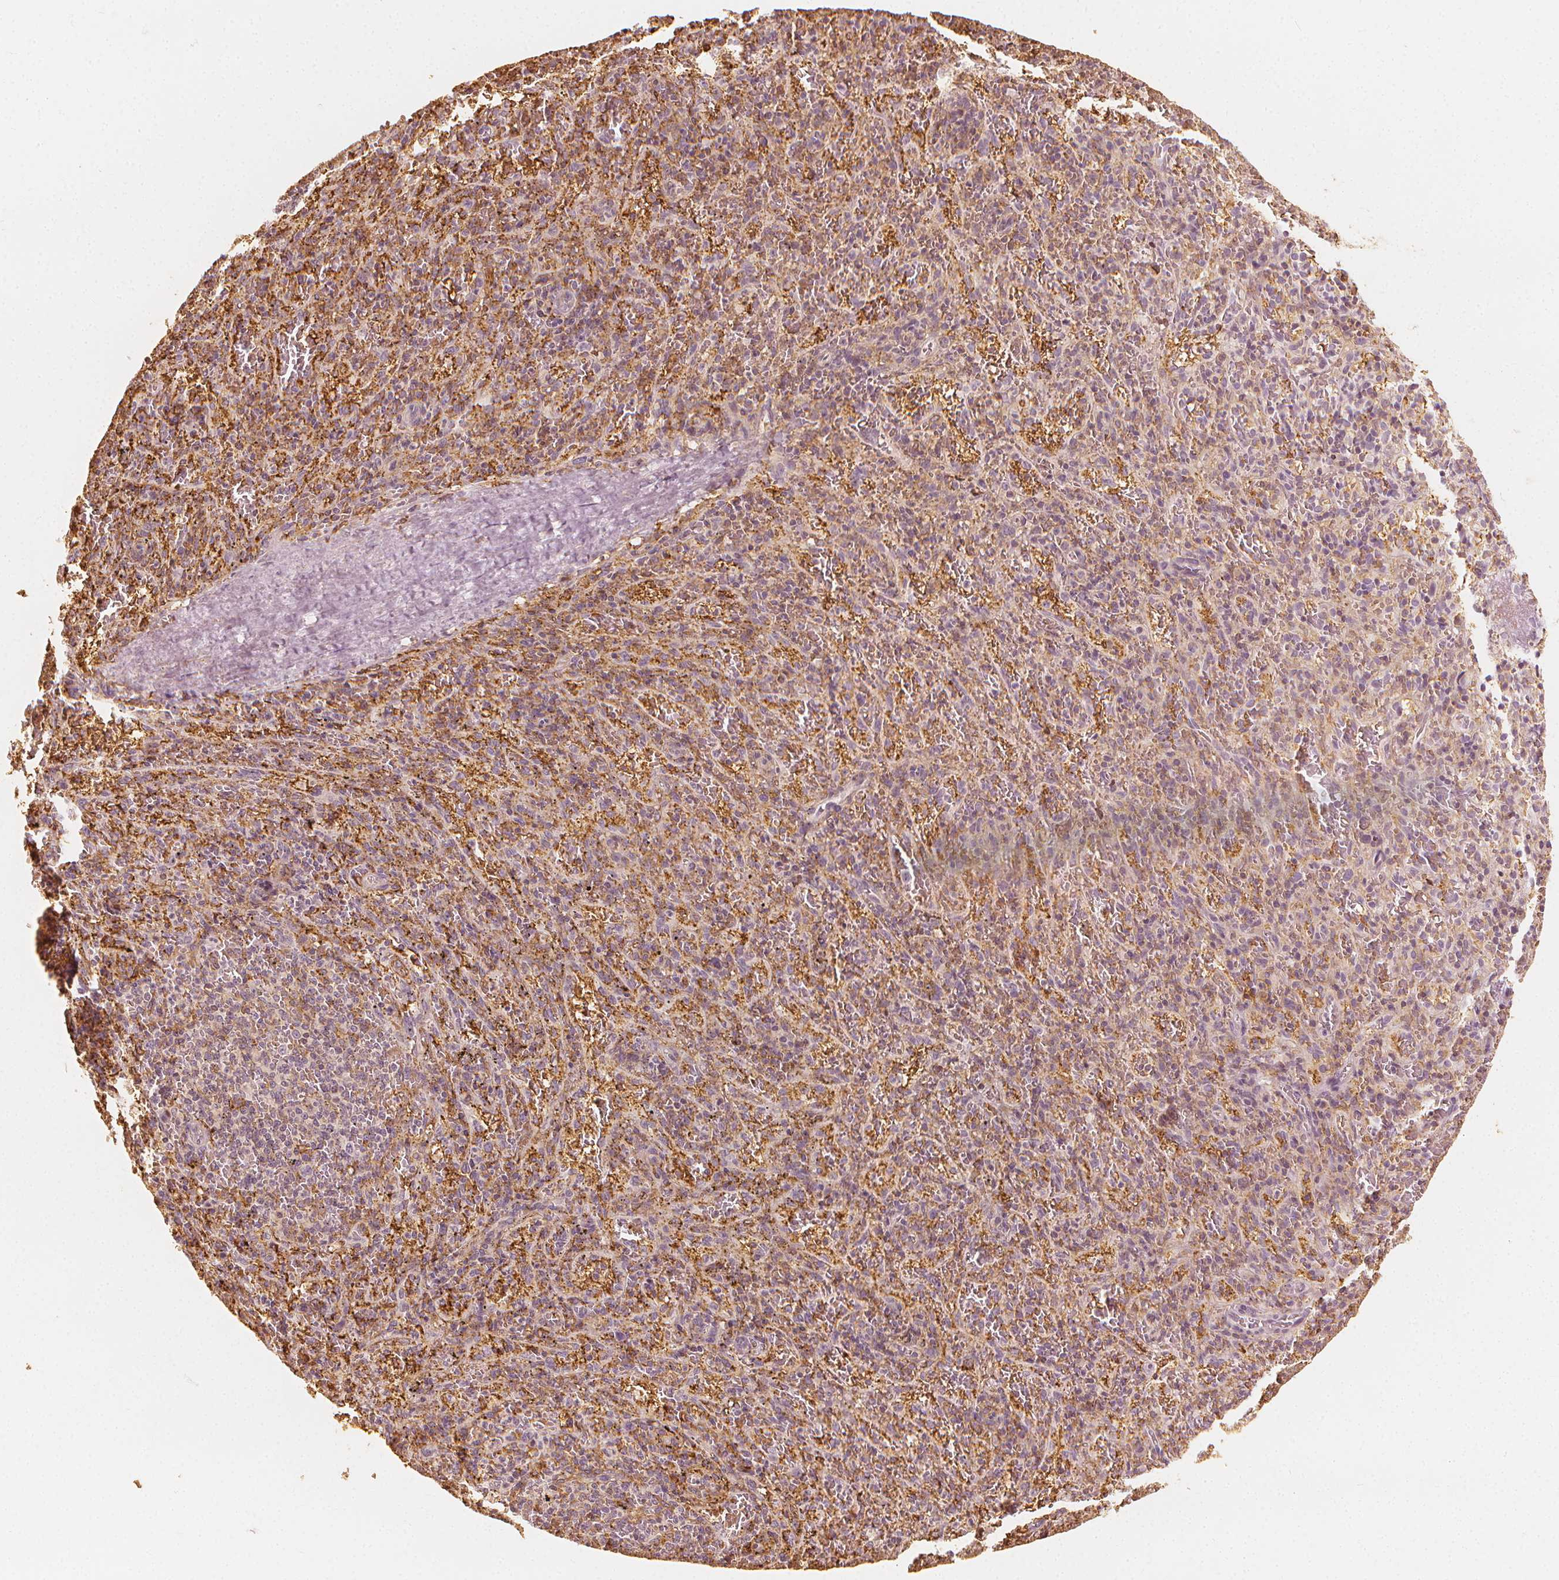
{"staining": {"intensity": "negative", "quantity": "none", "location": "none"}, "tissue": "spleen", "cell_type": "Cells in red pulp", "image_type": "normal", "snomed": [{"axis": "morphology", "description": "Normal tissue, NOS"}, {"axis": "topography", "description": "Spleen"}], "caption": "This is an immunohistochemistry photomicrograph of benign spleen. There is no expression in cells in red pulp.", "gene": "ARHGAP26", "patient": {"sex": "male", "age": 57}}